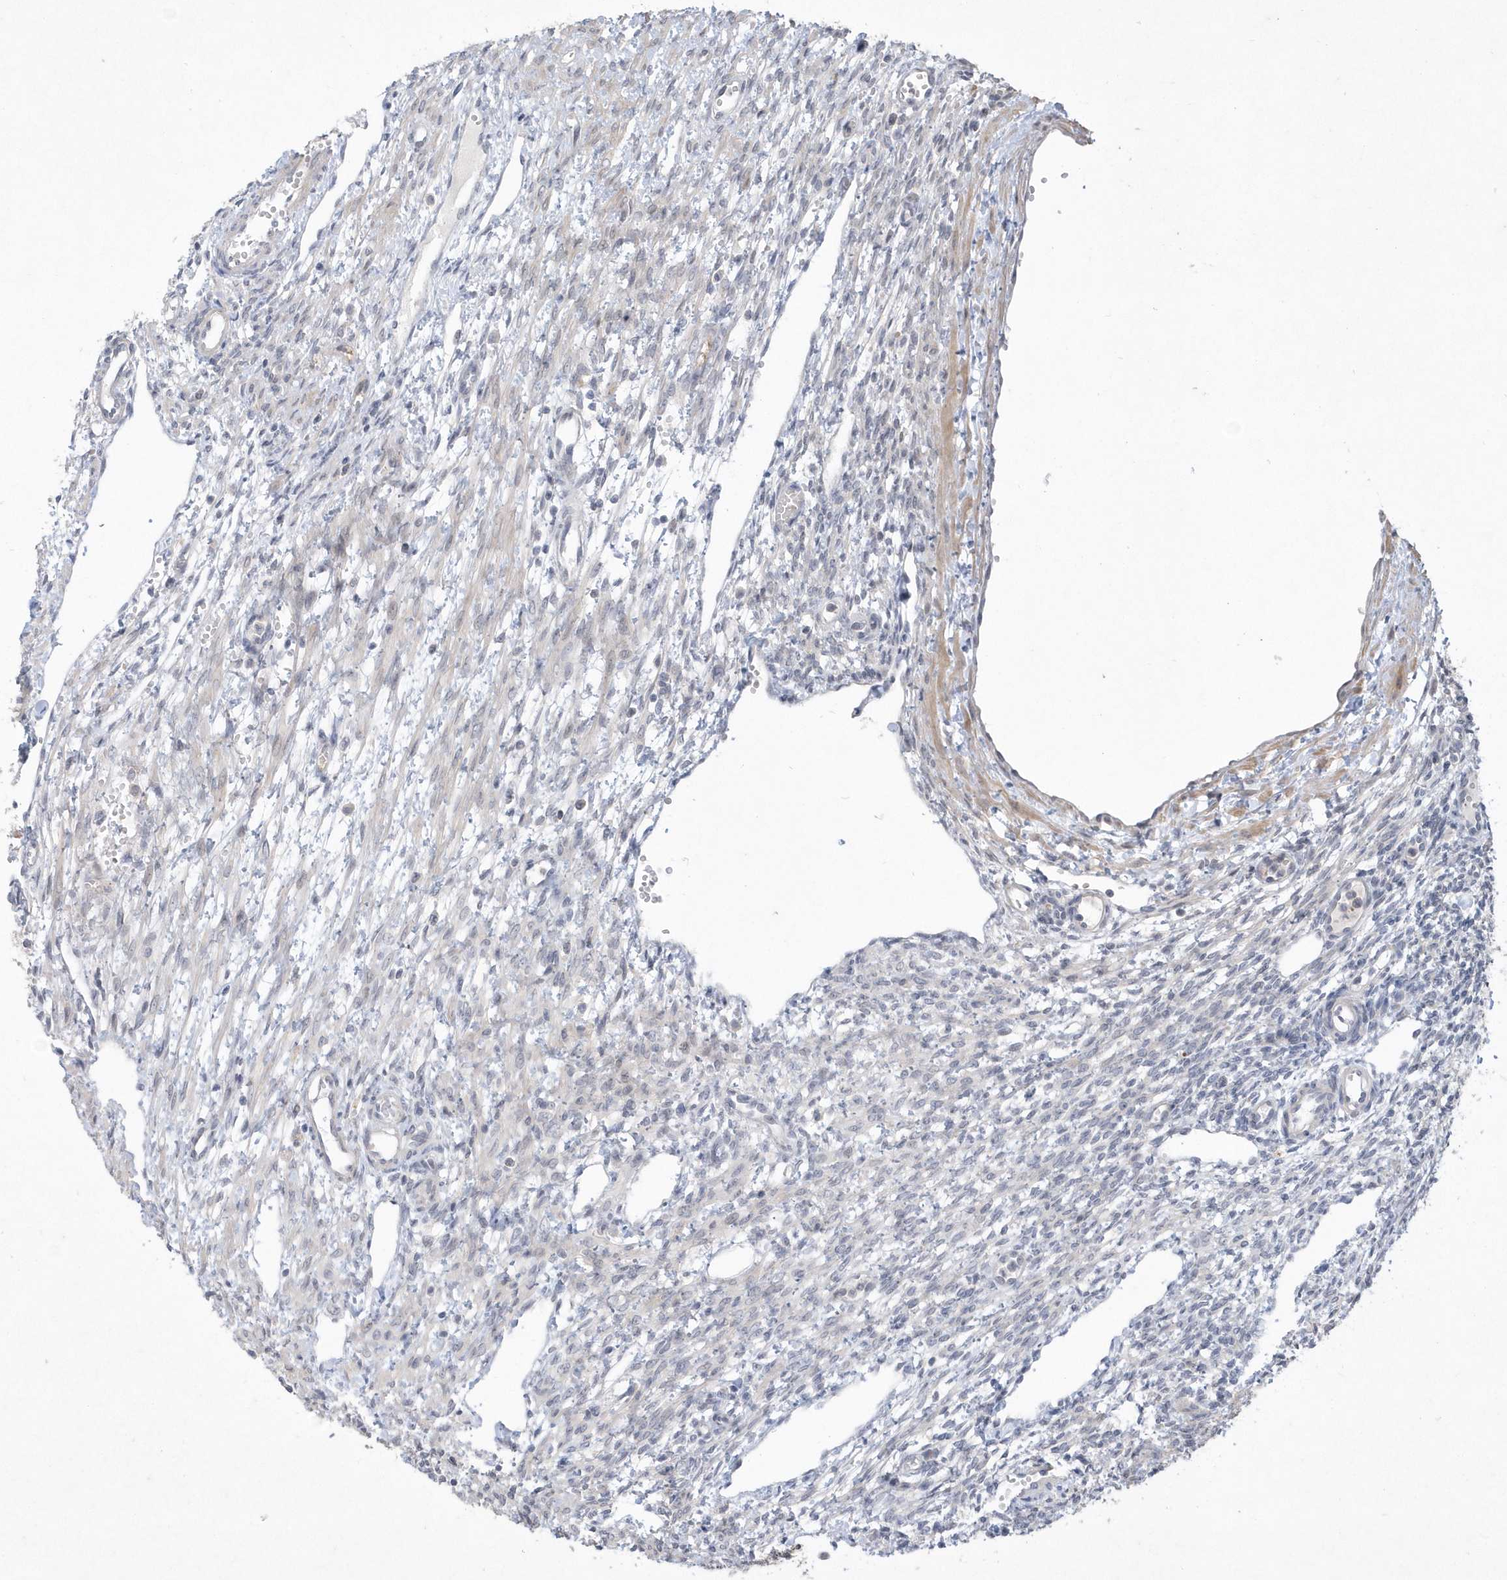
{"staining": {"intensity": "weak", "quantity": "<25%", "location": "cytoplasmic/membranous"}, "tissue": "ovary", "cell_type": "Ovarian stroma cells", "image_type": "normal", "snomed": [{"axis": "morphology", "description": "Normal tissue, NOS"}, {"axis": "morphology", "description": "Cyst, NOS"}, {"axis": "topography", "description": "Ovary"}], "caption": "Ovarian stroma cells show no significant protein staining in normal ovary. (Immunohistochemistry, brightfield microscopy, high magnification).", "gene": "TSPEAR", "patient": {"sex": "female", "age": 33}}